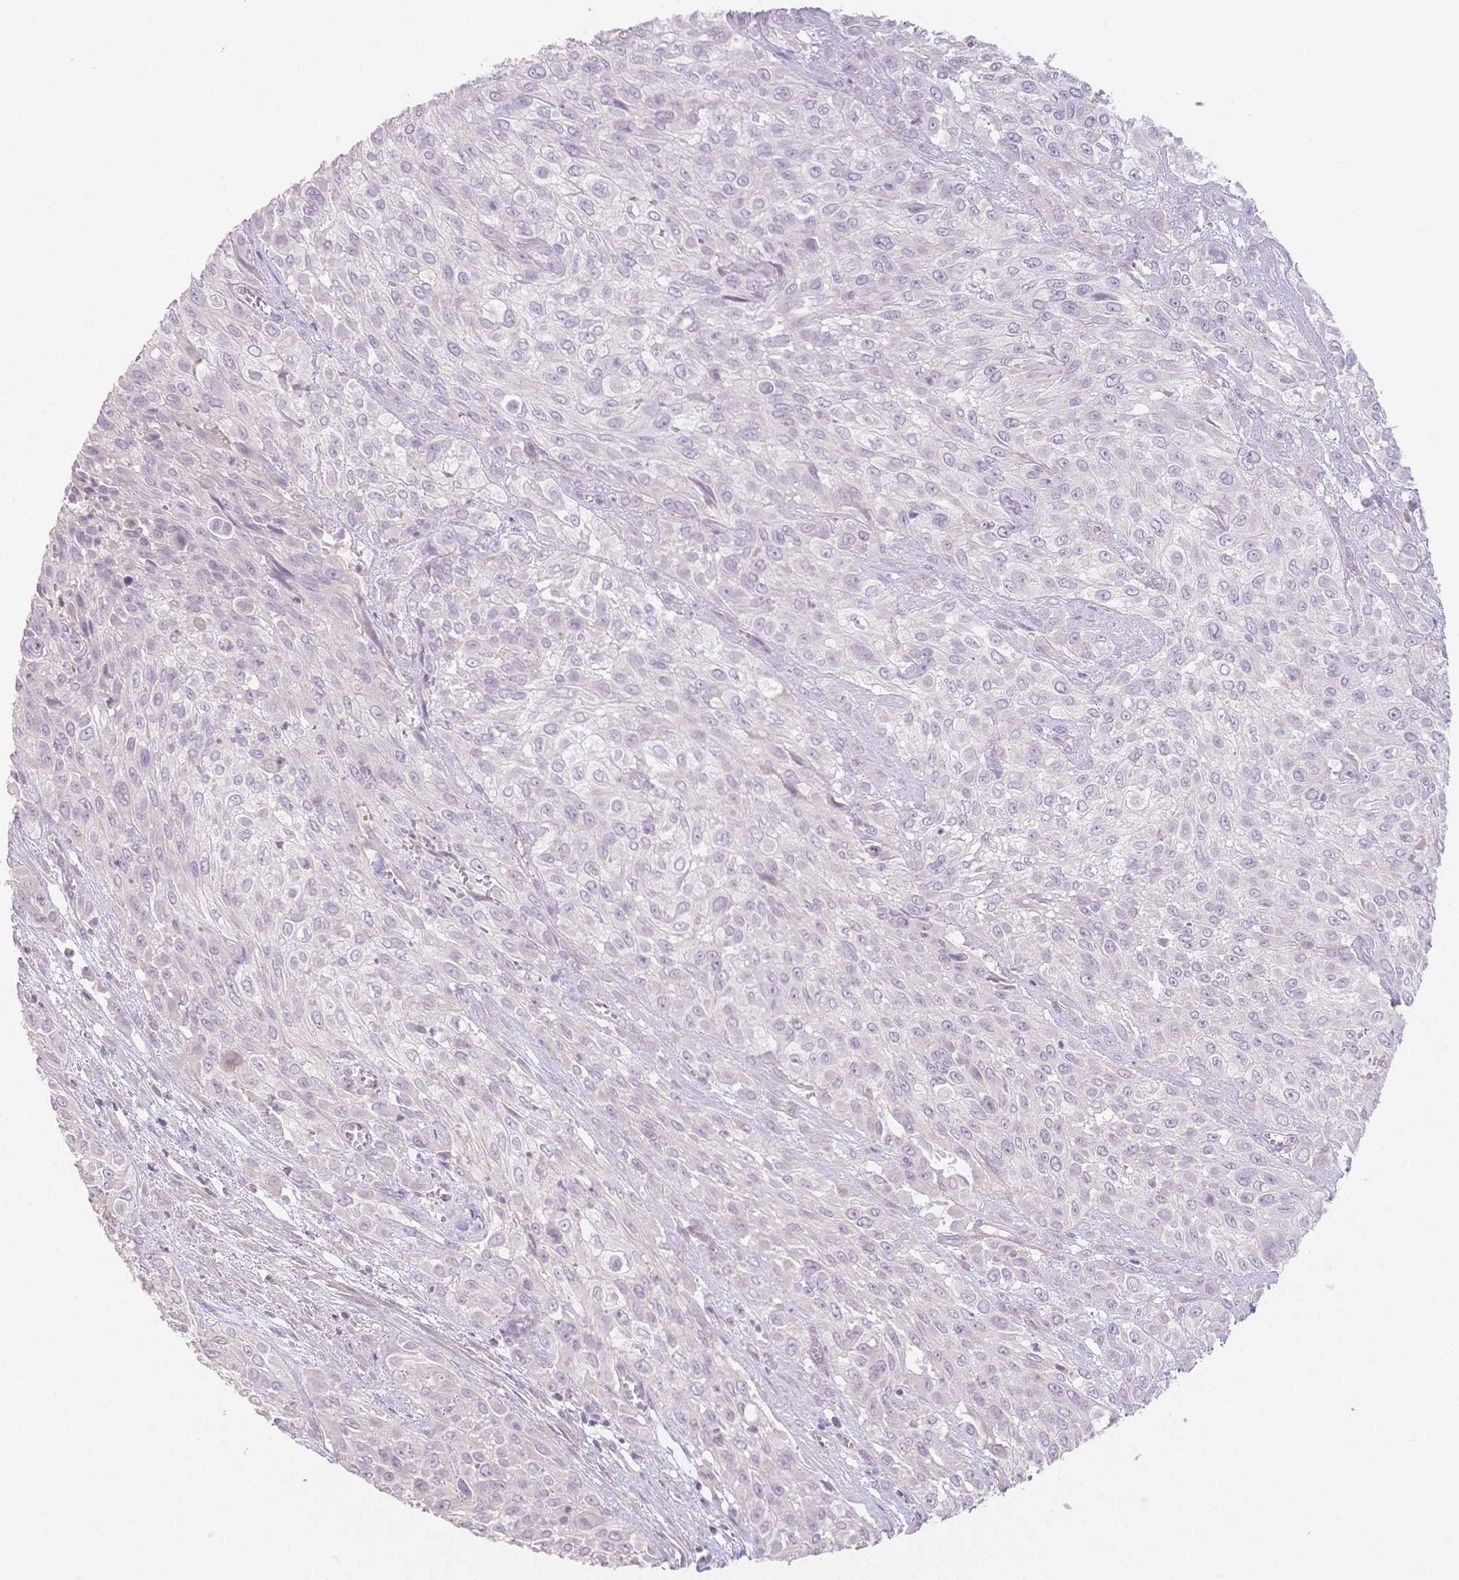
{"staining": {"intensity": "negative", "quantity": "none", "location": "none"}, "tissue": "urothelial cancer", "cell_type": "Tumor cells", "image_type": "cancer", "snomed": [{"axis": "morphology", "description": "Urothelial carcinoma, High grade"}, {"axis": "topography", "description": "Urinary bladder"}], "caption": "Human urothelial cancer stained for a protein using immunohistochemistry (IHC) exhibits no staining in tumor cells.", "gene": "SUV39H2", "patient": {"sex": "male", "age": 57}}